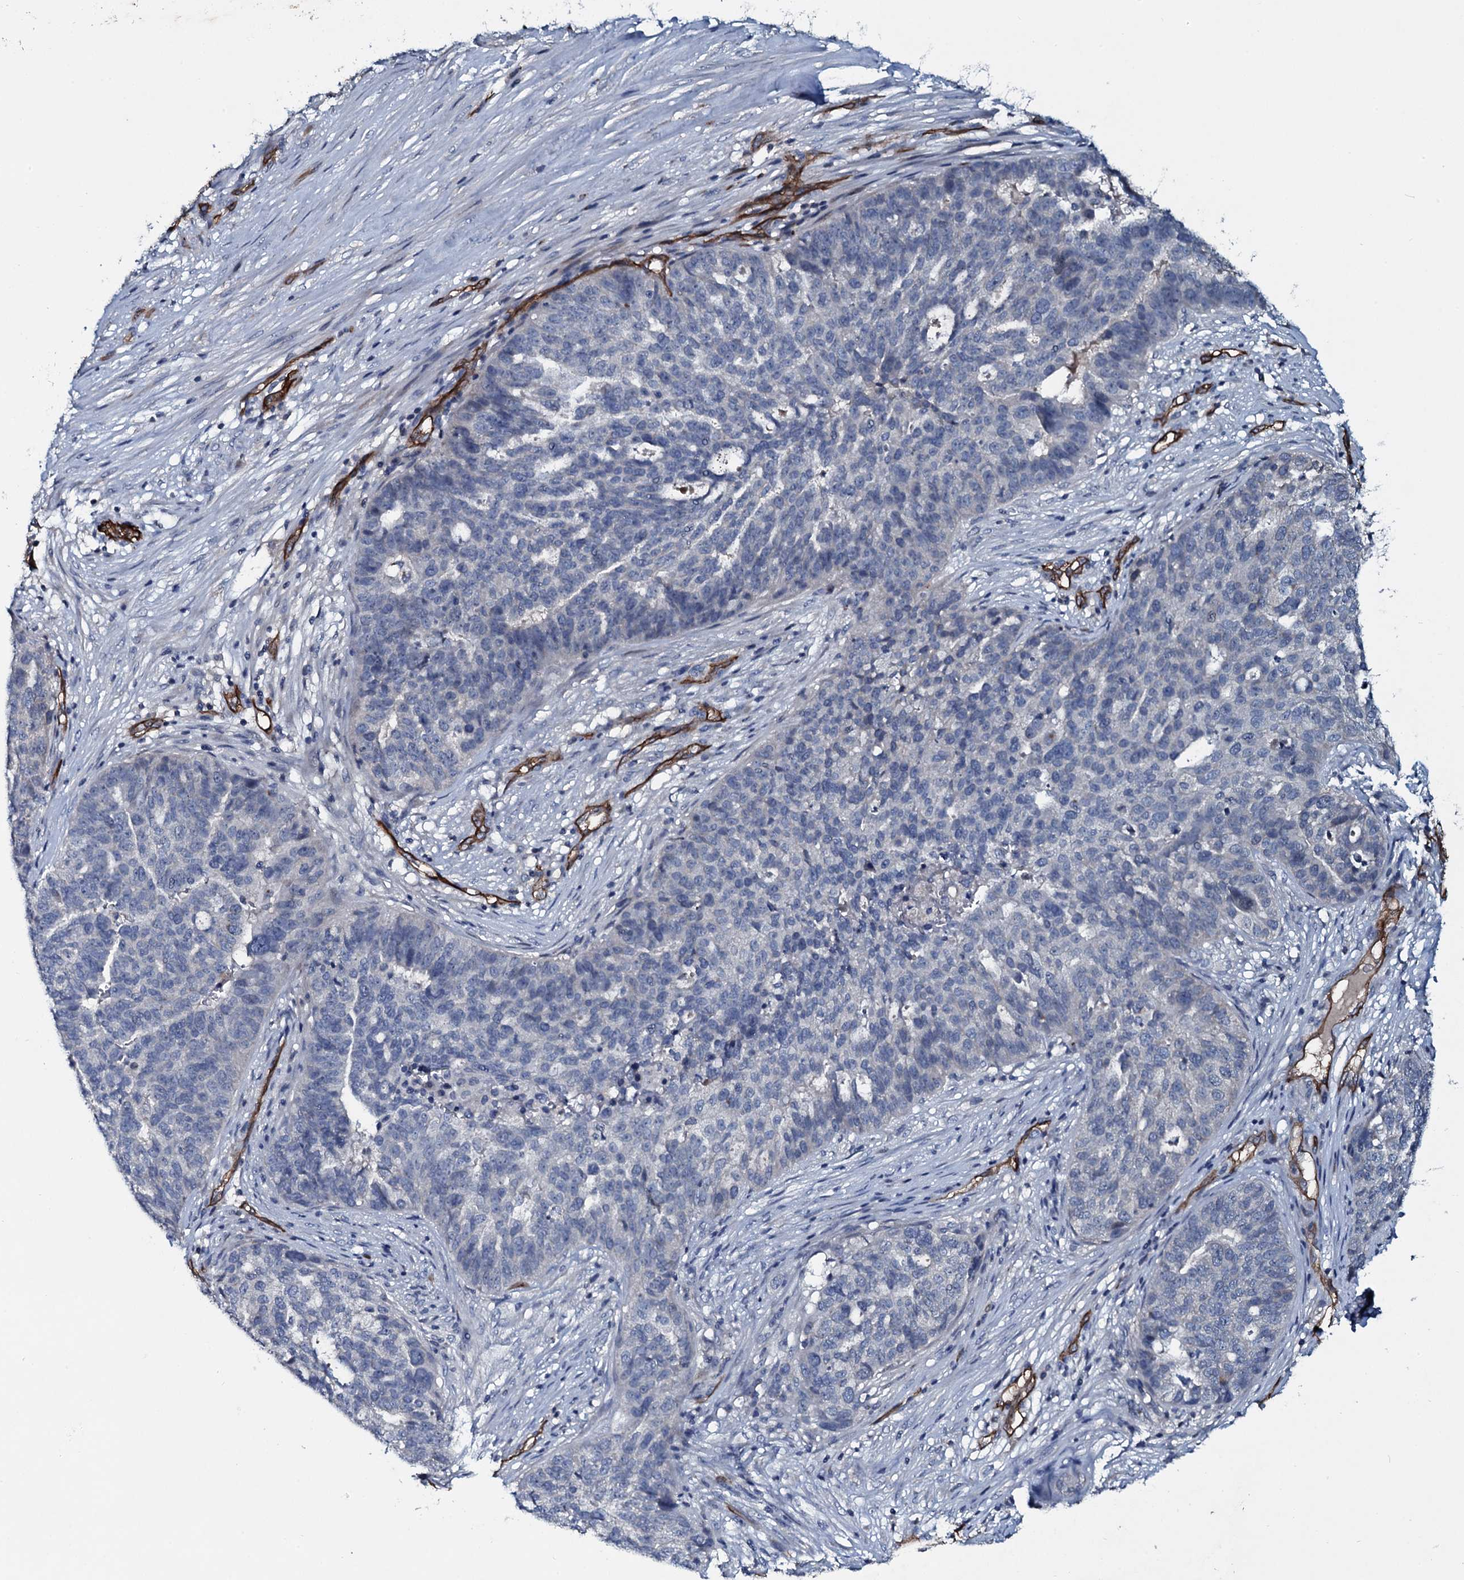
{"staining": {"intensity": "negative", "quantity": "none", "location": "none"}, "tissue": "ovarian cancer", "cell_type": "Tumor cells", "image_type": "cancer", "snomed": [{"axis": "morphology", "description": "Cystadenocarcinoma, serous, NOS"}, {"axis": "topography", "description": "Ovary"}], "caption": "This image is of ovarian cancer stained with IHC to label a protein in brown with the nuclei are counter-stained blue. There is no positivity in tumor cells.", "gene": "CLEC14A", "patient": {"sex": "female", "age": 59}}